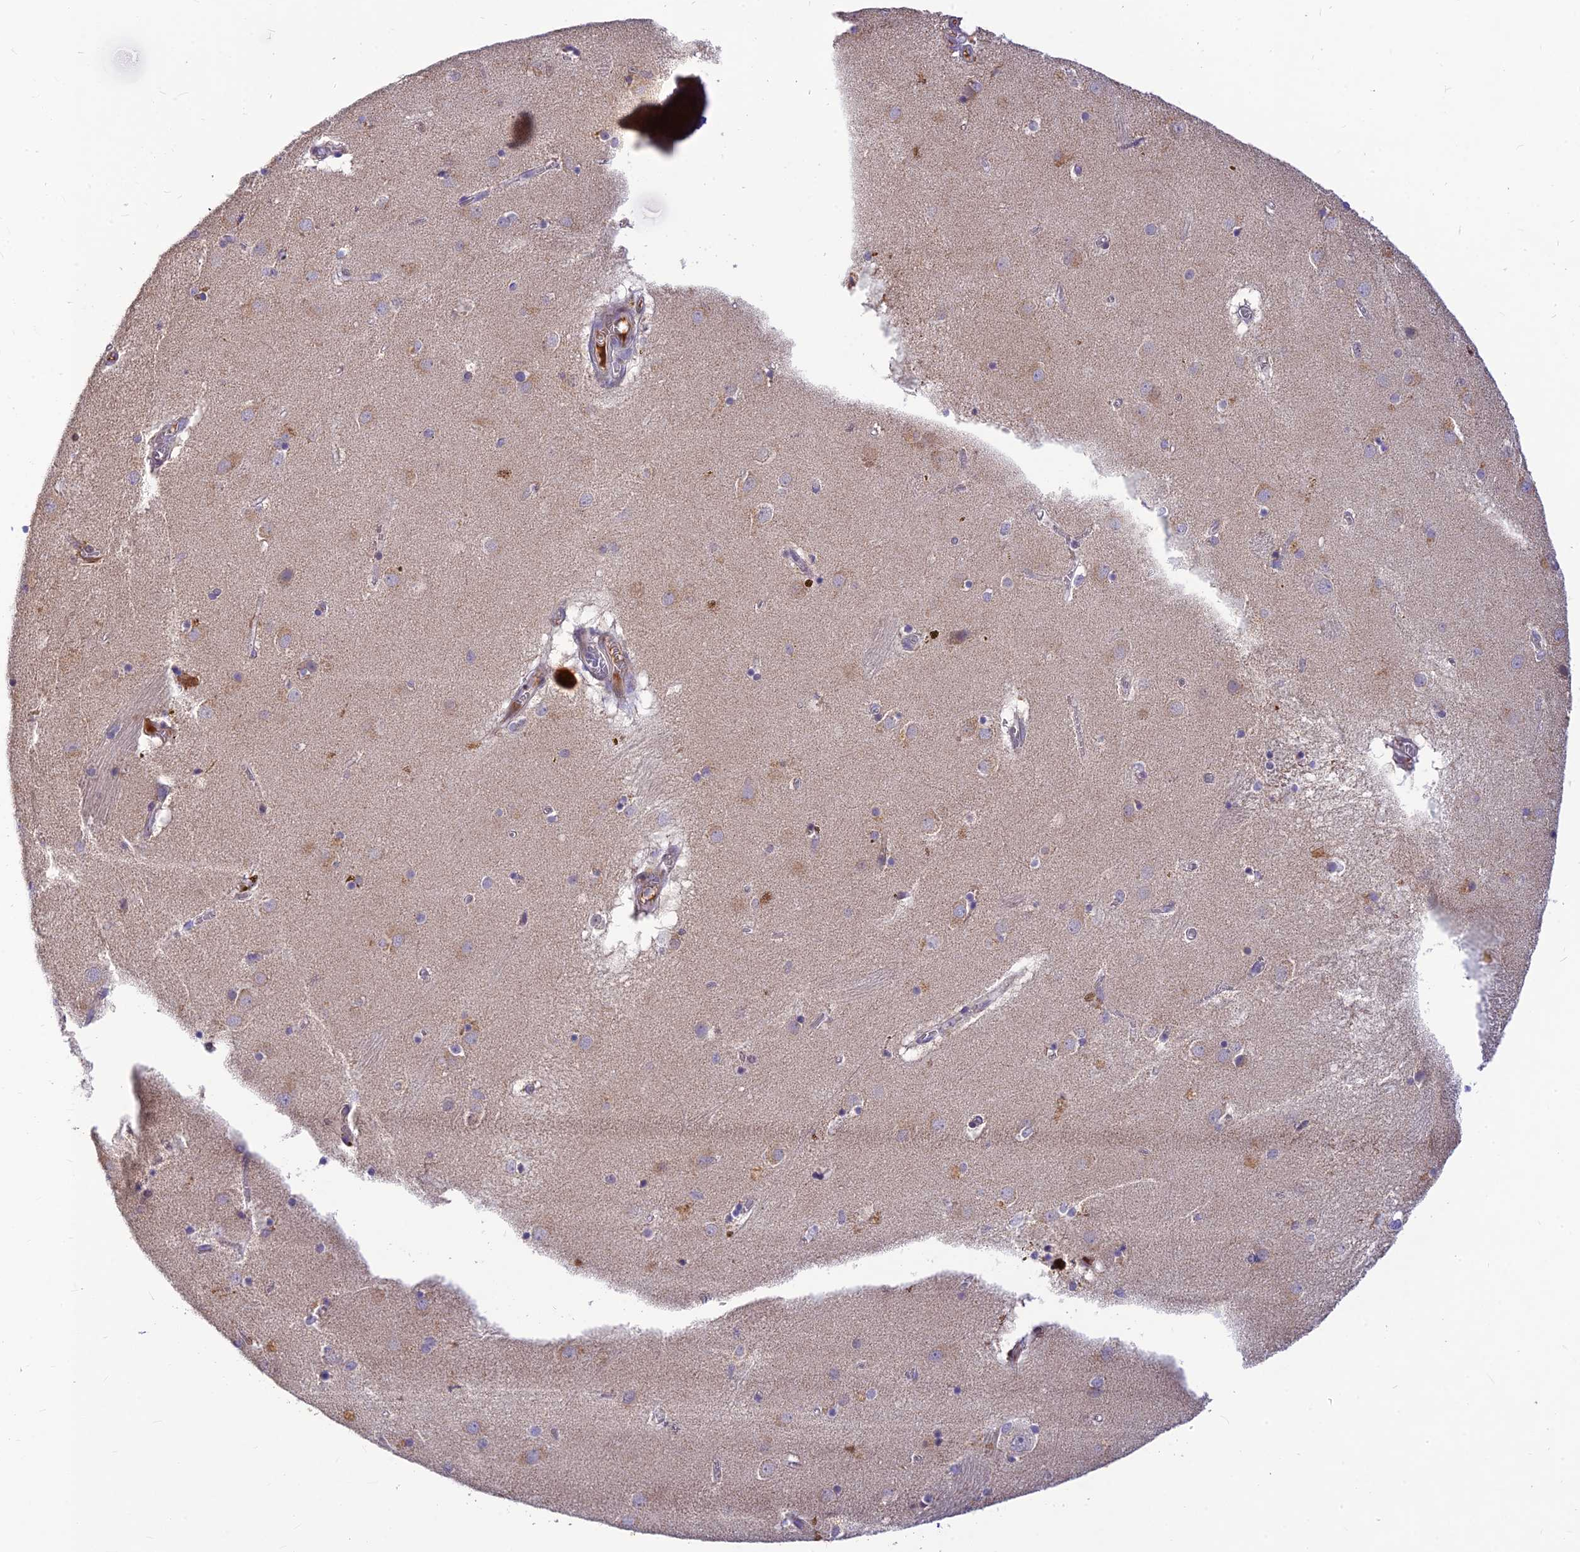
{"staining": {"intensity": "negative", "quantity": "none", "location": "none"}, "tissue": "caudate", "cell_type": "Glial cells", "image_type": "normal", "snomed": [{"axis": "morphology", "description": "Normal tissue, NOS"}, {"axis": "topography", "description": "Lateral ventricle wall"}], "caption": "A high-resolution histopathology image shows immunohistochemistry staining of benign caudate, which displays no significant staining in glial cells.", "gene": "ASPDH", "patient": {"sex": "male", "age": 70}}